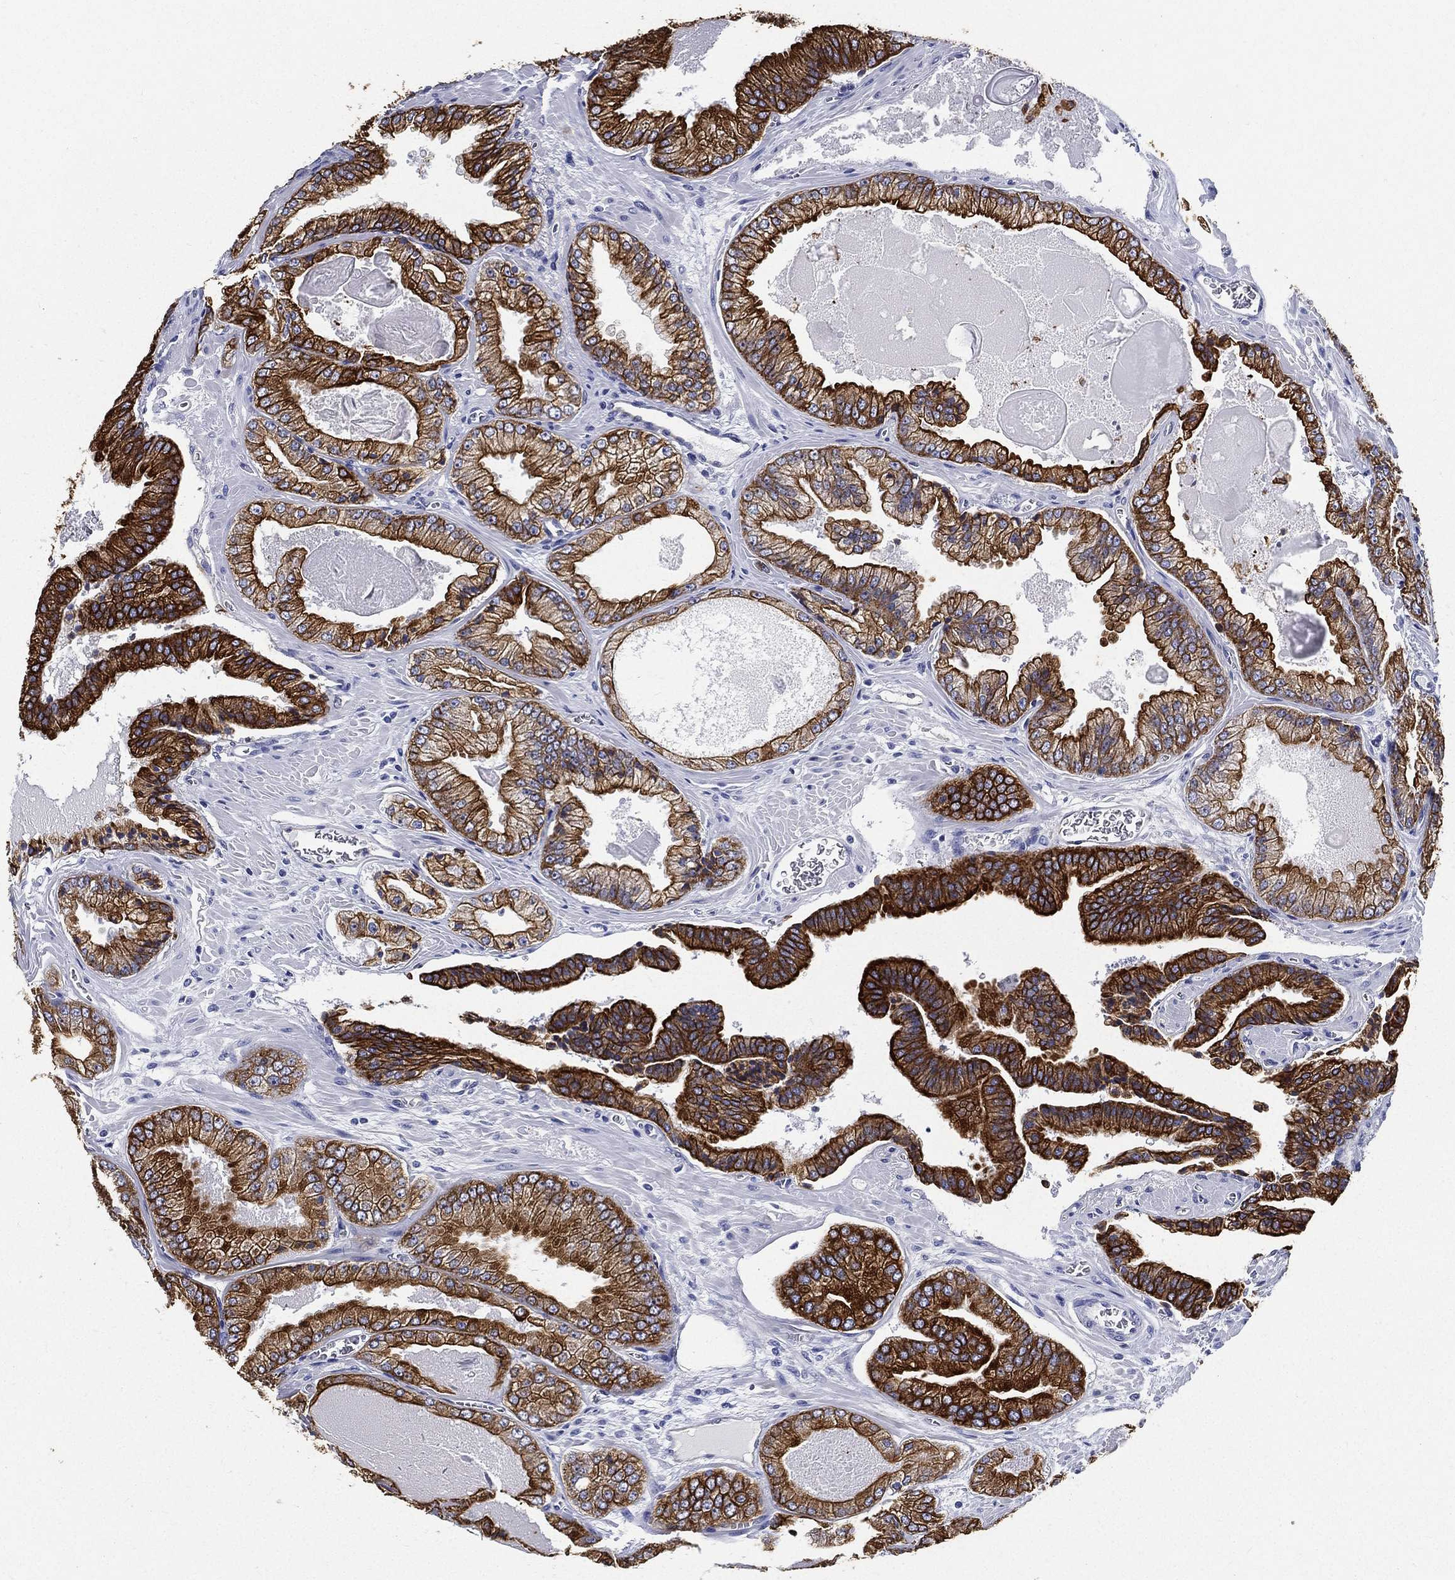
{"staining": {"intensity": "strong", "quantity": ">75%", "location": "cytoplasmic/membranous"}, "tissue": "prostate cancer", "cell_type": "Tumor cells", "image_type": "cancer", "snomed": [{"axis": "morphology", "description": "Adenocarcinoma, Low grade"}, {"axis": "topography", "description": "Prostate"}], "caption": "A brown stain shows strong cytoplasmic/membranous expression of a protein in prostate low-grade adenocarcinoma tumor cells.", "gene": "NEDD9", "patient": {"sex": "male", "age": 72}}